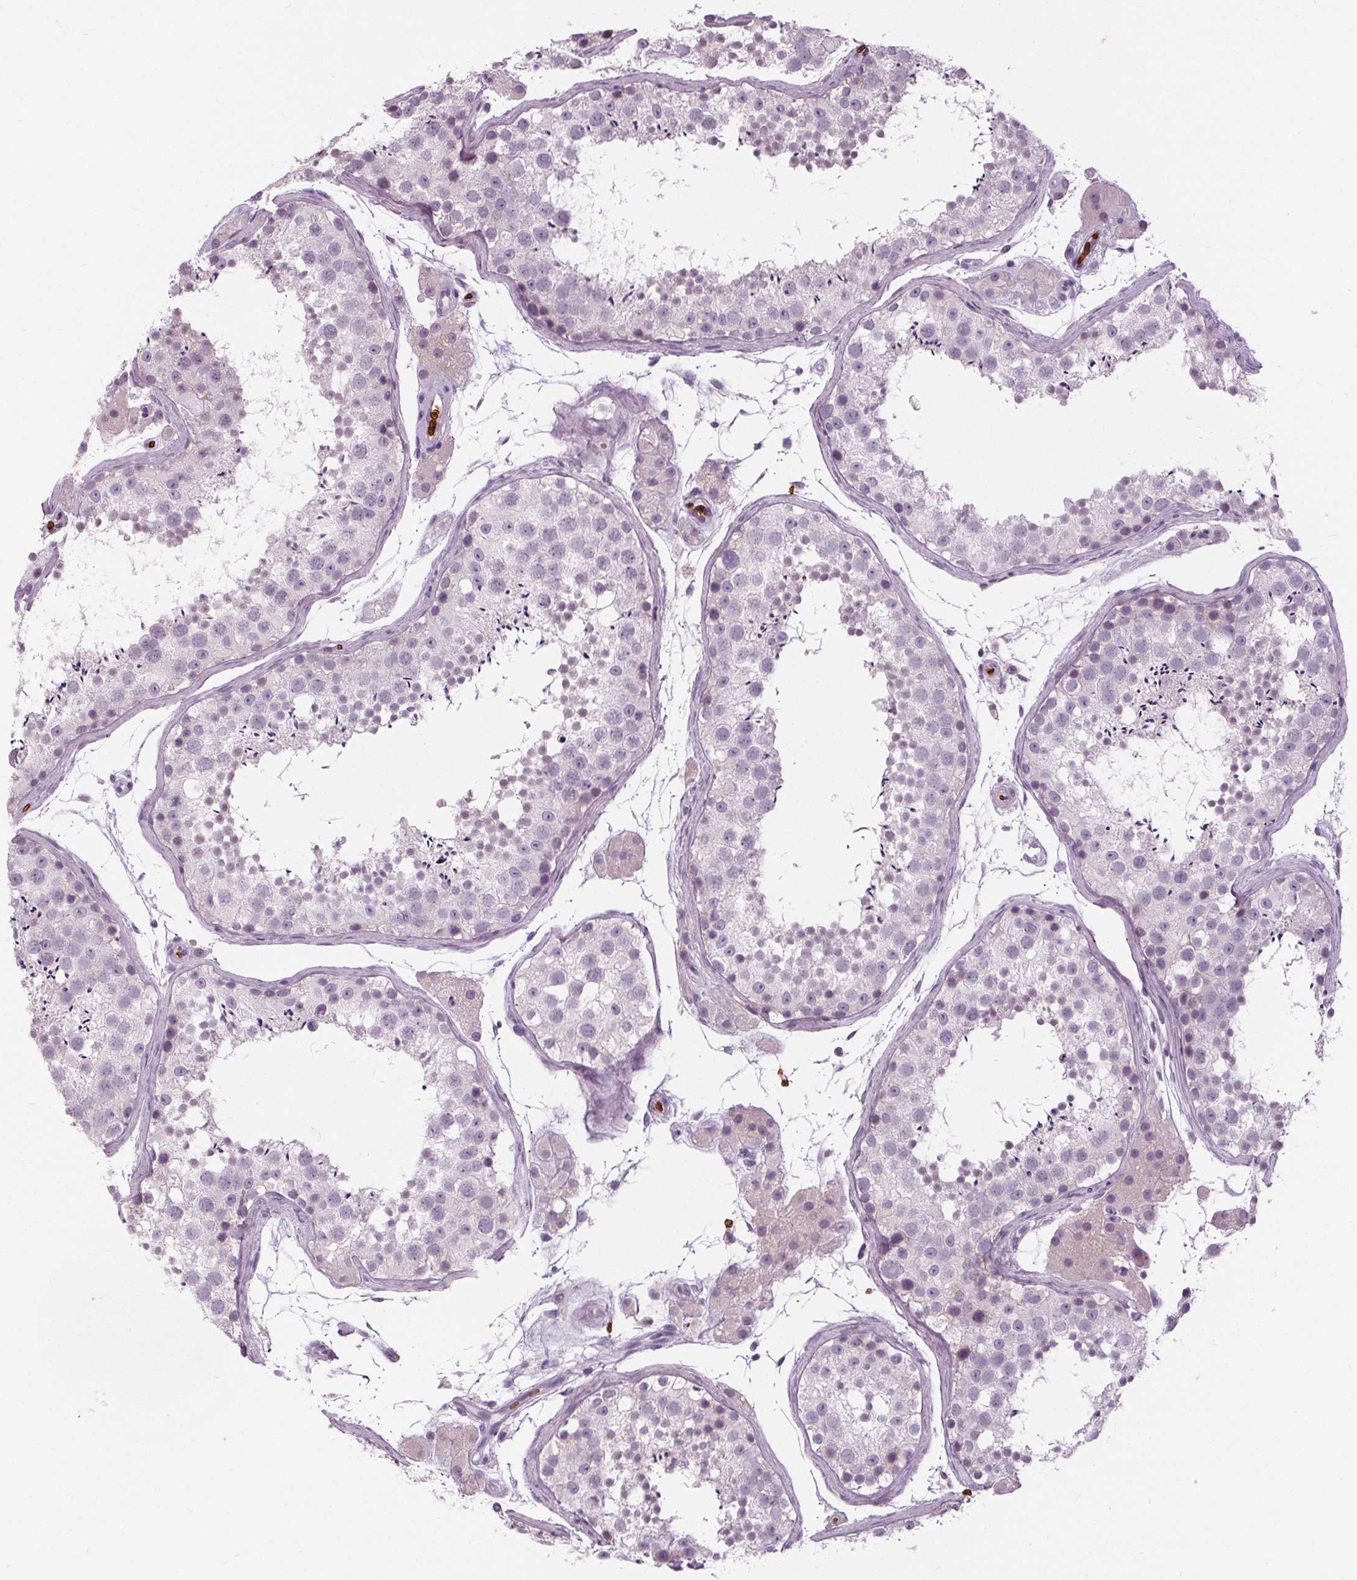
{"staining": {"intensity": "negative", "quantity": "none", "location": "none"}, "tissue": "testis", "cell_type": "Cells in seminiferous ducts", "image_type": "normal", "snomed": [{"axis": "morphology", "description": "Normal tissue, NOS"}, {"axis": "topography", "description": "Testis"}], "caption": "DAB (3,3'-diaminobenzidine) immunohistochemical staining of unremarkable testis reveals no significant staining in cells in seminiferous ducts.", "gene": "SLC4A1", "patient": {"sex": "male", "age": 41}}